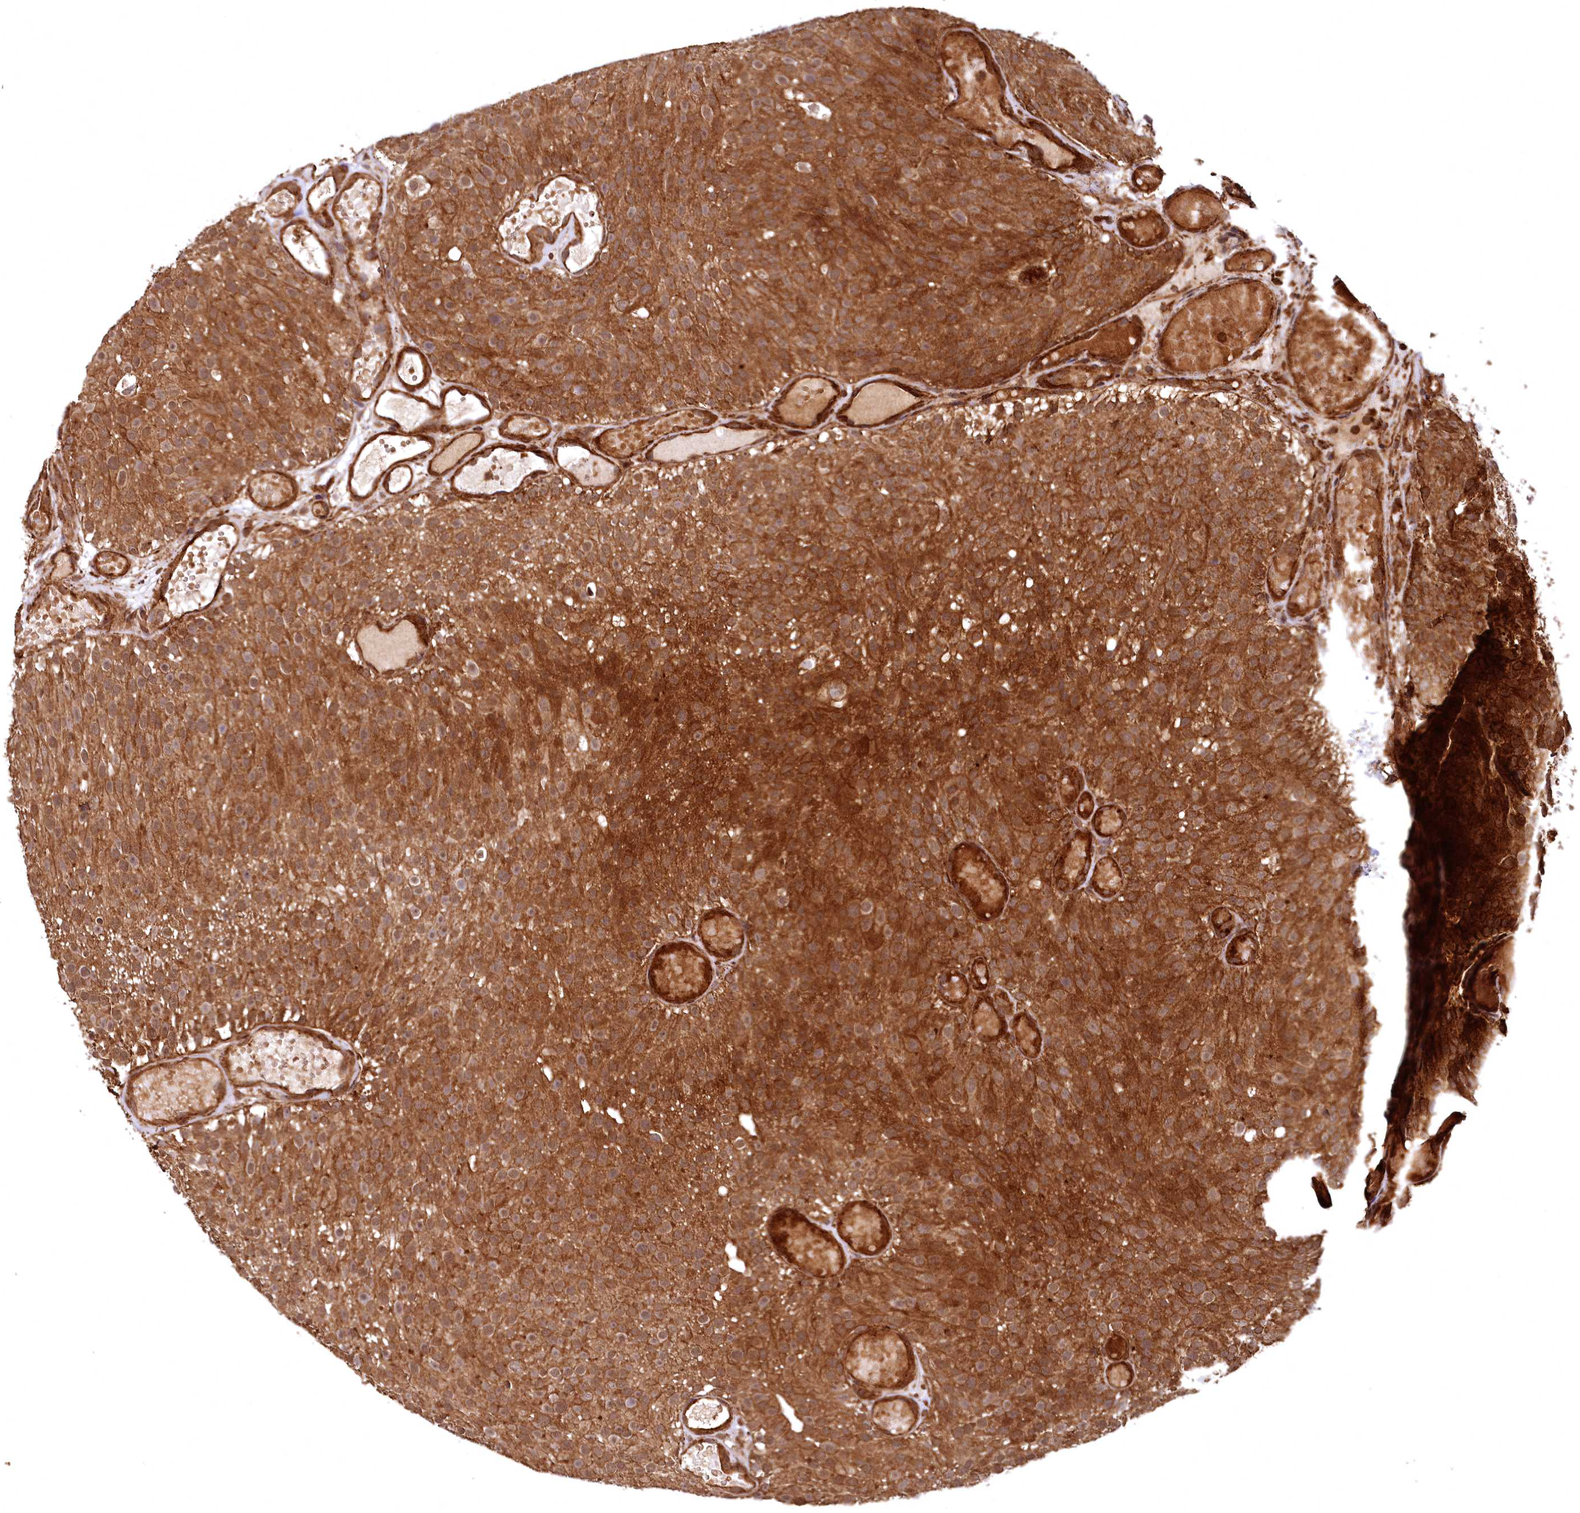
{"staining": {"intensity": "strong", "quantity": ">75%", "location": "cytoplasmic/membranous"}, "tissue": "urothelial cancer", "cell_type": "Tumor cells", "image_type": "cancer", "snomed": [{"axis": "morphology", "description": "Urothelial carcinoma, Low grade"}, {"axis": "topography", "description": "Urinary bladder"}], "caption": "Protein analysis of urothelial cancer tissue exhibits strong cytoplasmic/membranous positivity in about >75% of tumor cells.", "gene": "STUB1", "patient": {"sex": "male", "age": 78}}